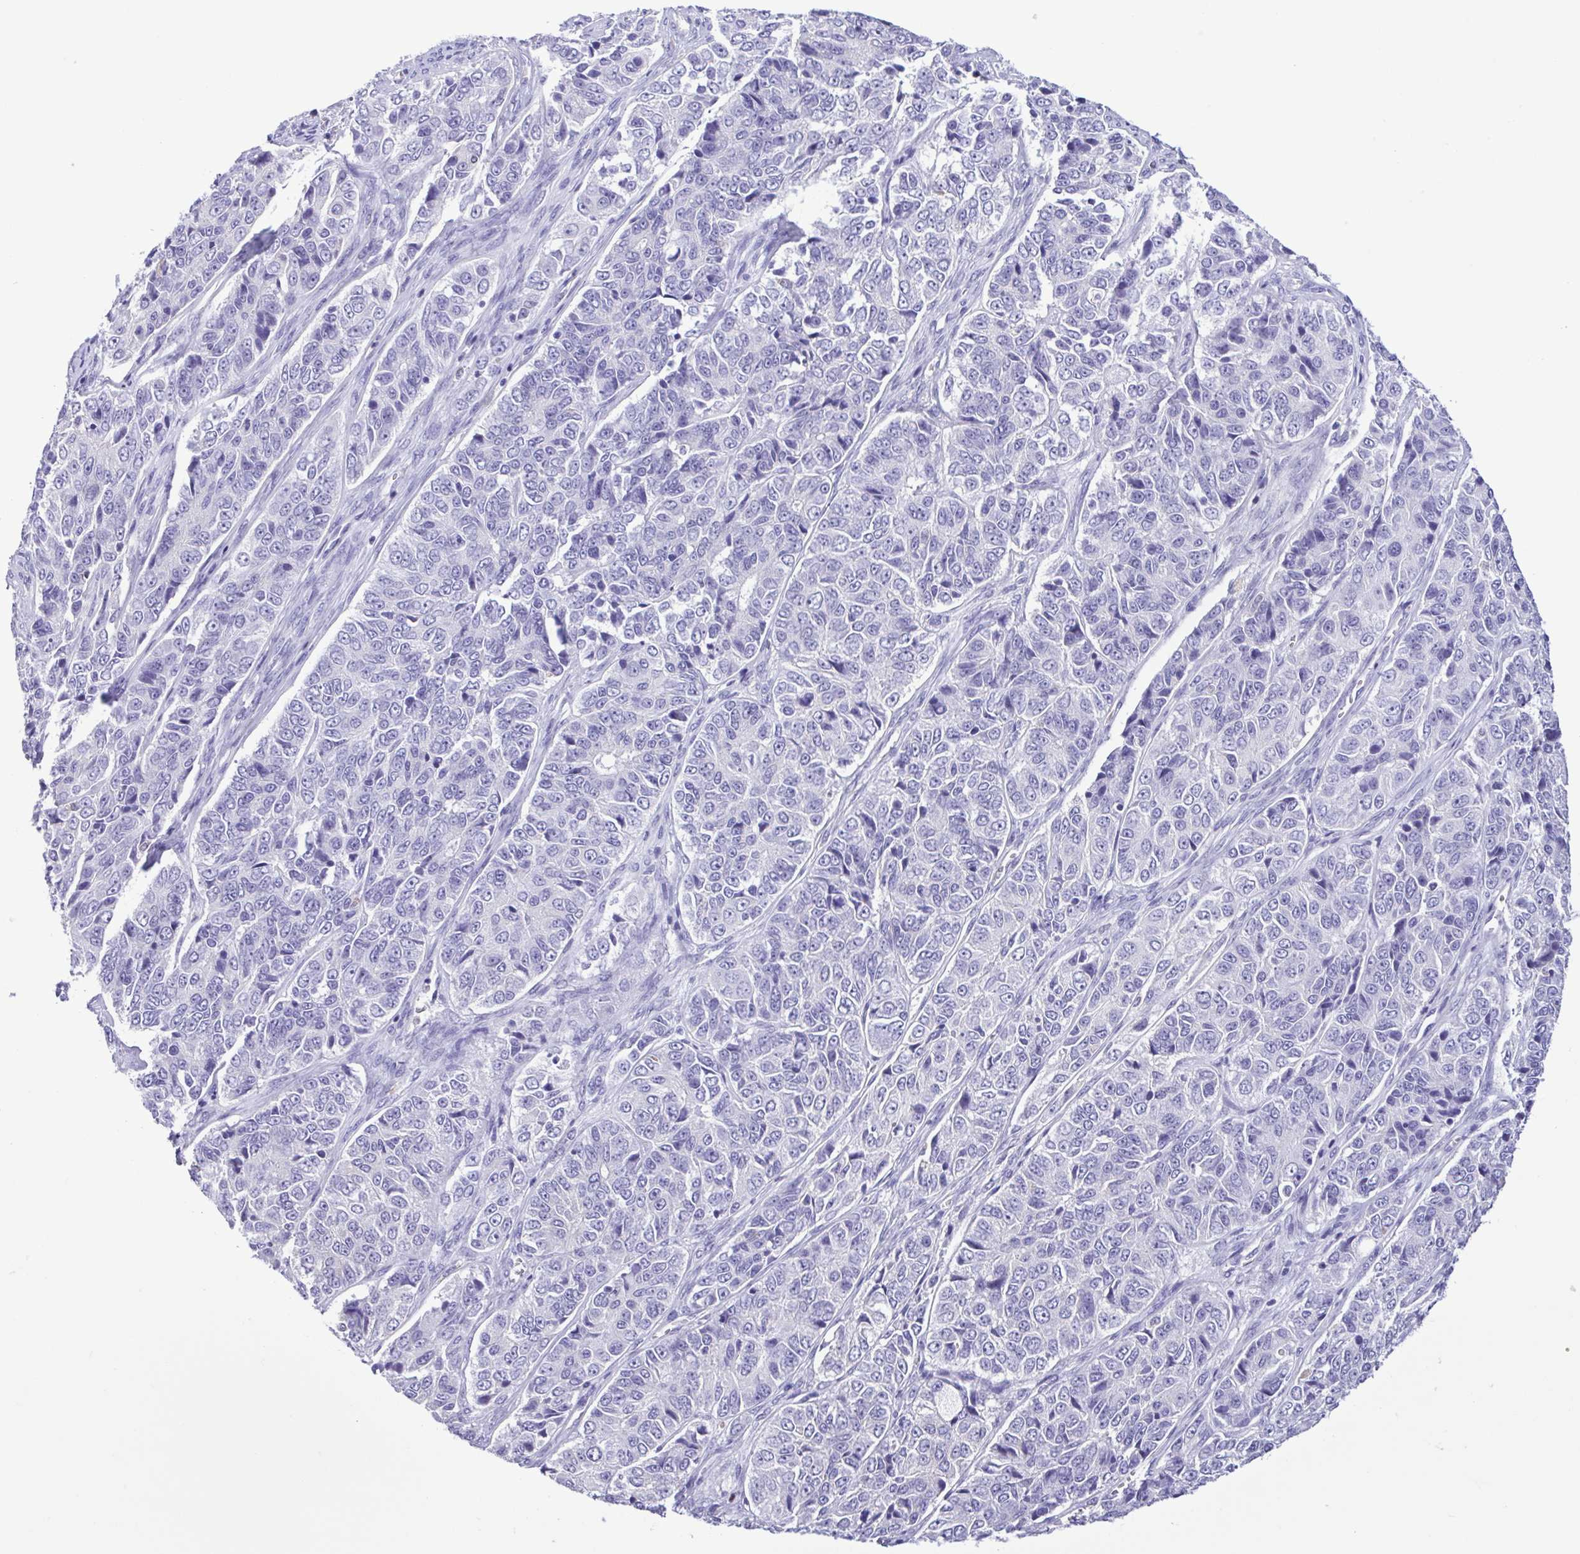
{"staining": {"intensity": "negative", "quantity": "none", "location": "none"}, "tissue": "ovarian cancer", "cell_type": "Tumor cells", "image_type": "cancer", "snomed": [{"axis": "morphology", "description": "Carcinoma, endometroid"}, {"axis": "topography", "description": "Ovary"}], "caption": "Photomicrograph shows no protein positivity in tumor cells of ovarian endometroid carcinoma tissue.", "gene": "CBY2", "patient": {"sex": "female", "age": 51}}